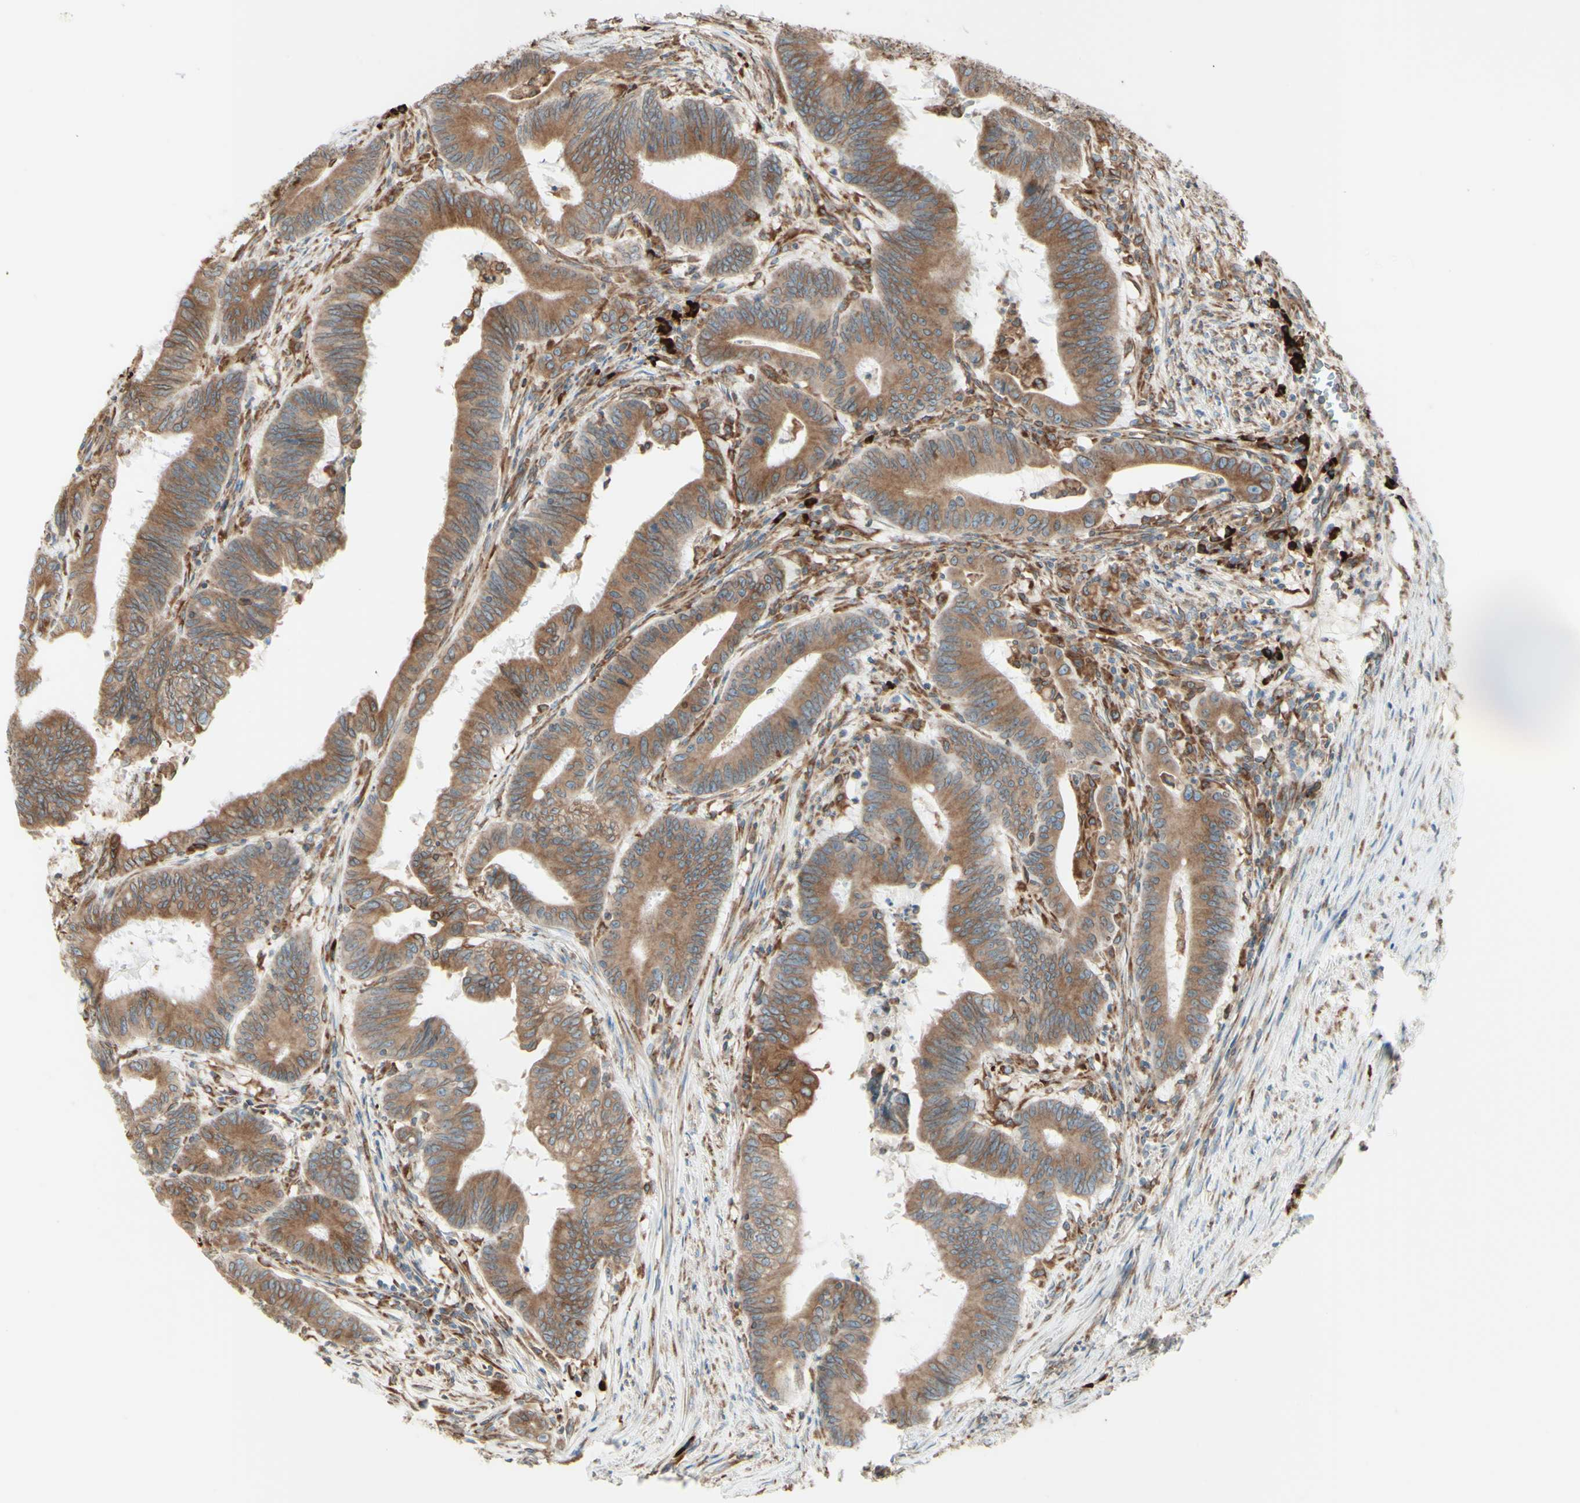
{"staining": {"intensity": "moderate", "quantity": ">75%", "location": "cytoplasmic/membranous"}, "tissue": "colorectal cancer", "cell_type": "Tumor cells", "image_type": "cancer", "snomed": [{"axis": "morphology", "description": "Adenocarcinoma, NOS"}, {"axis": "topography", "description": "Colon"}], "caption": "This is an image of immunohistochemistry staining of colorectal cancer, which shows moderate positivity in the cytoplasmic/membranous of tumor cells.", "gene": "DNAJB11", "patient": {"sex": "male", "age": 45}}